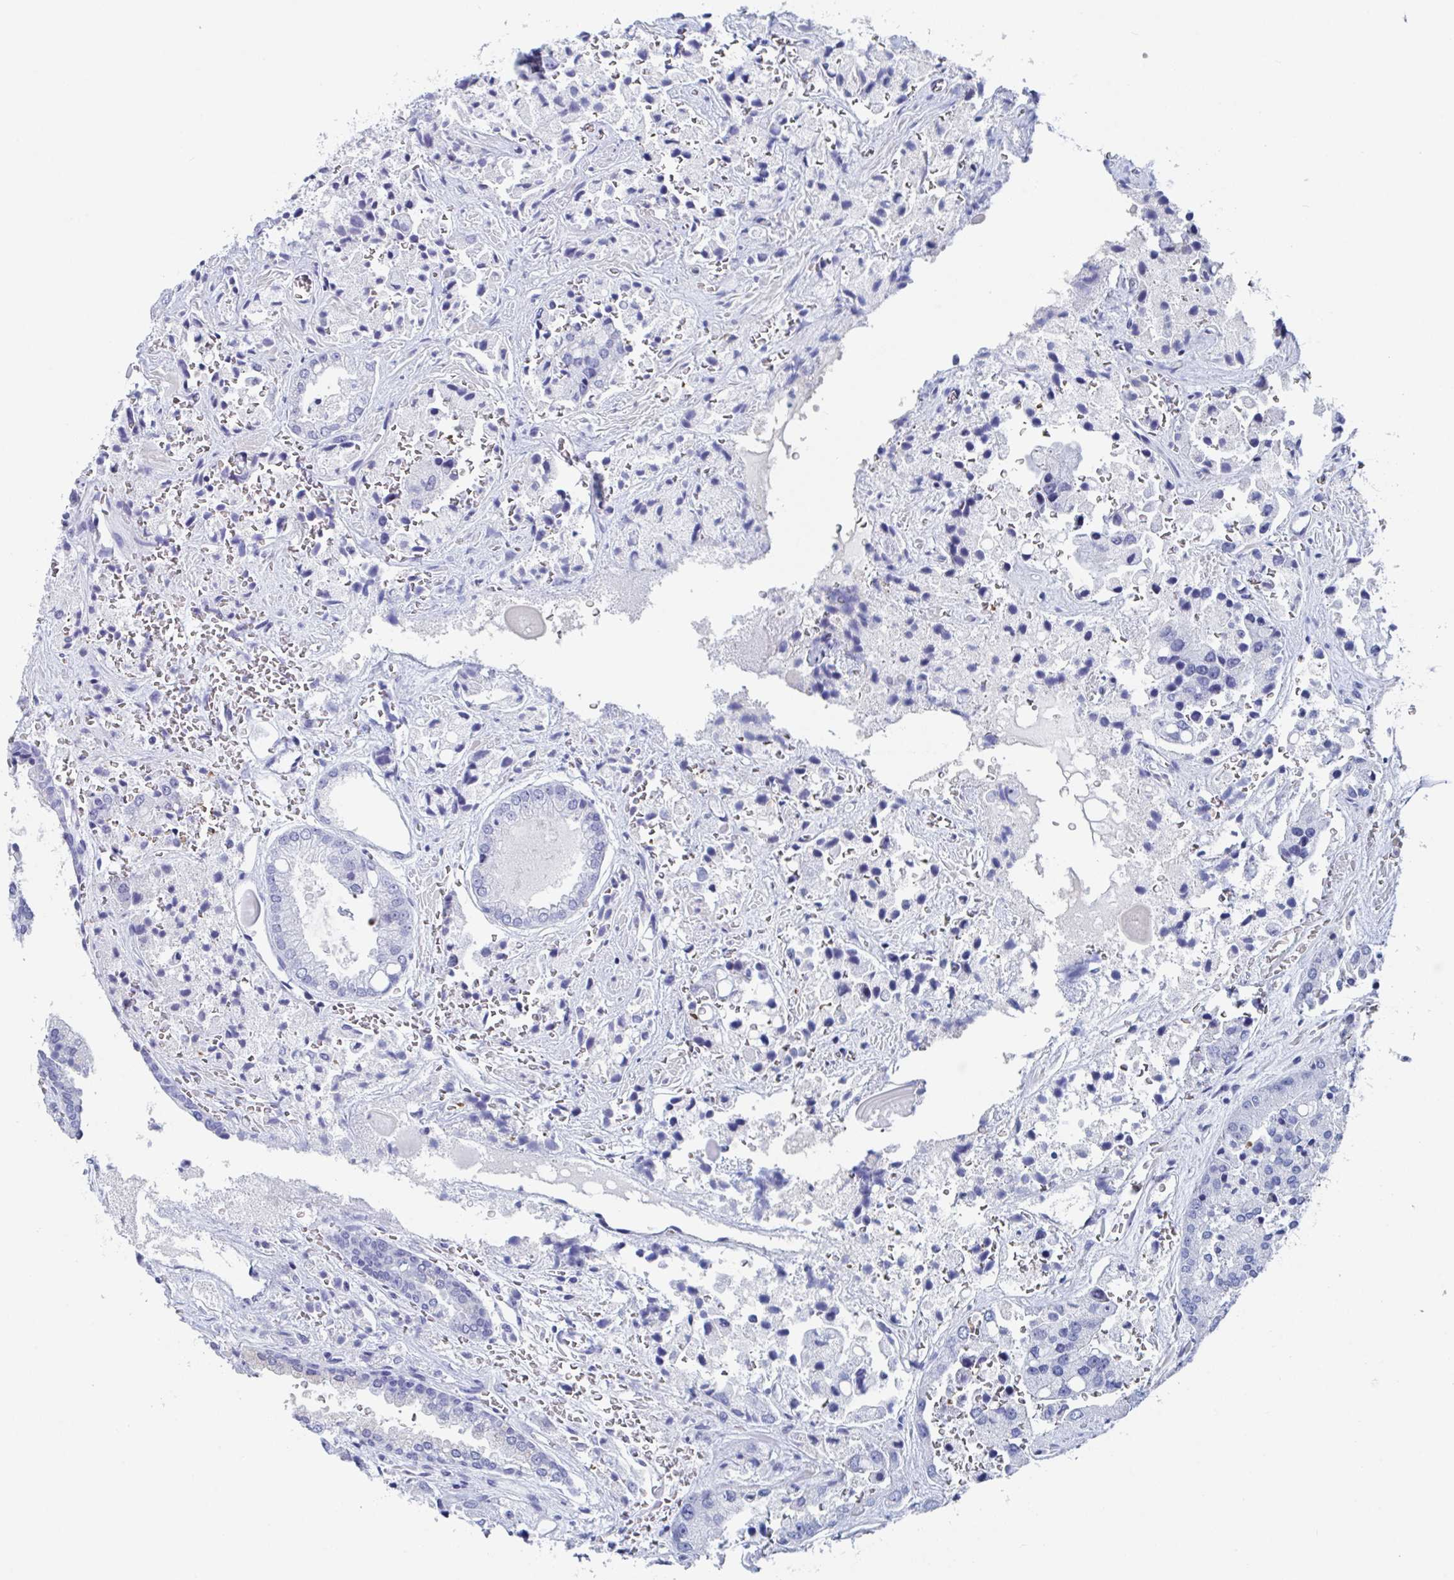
{"staining": {"intensity": "negative", "quantity": "none", "location": "none"}, "tissue": "prostate cancer", "cell_type": "Tumor cells", "image_type": "cancer", "snomed": [{"axis": "morphology", "description": "Normal tissue, NOS"}, {"axis": "morphology", "description": "Adenocarcinoma, High grade"}, {"axis": "topography", "description": "Prostate"}, {"axis": "topography", "description": "Peripheral nerve tissue"}], "caption": "High magnification brightfield microscopy of high-grade adenocarcinoma (prostate) stained with DAB (3,3'-diaminobenzidine) (brown) and counterstained with hematoxylin (blue): tumor cells show no significant staining.", "gene": "NT5C3B", "patient": {"sex": "male", "age": 68}}